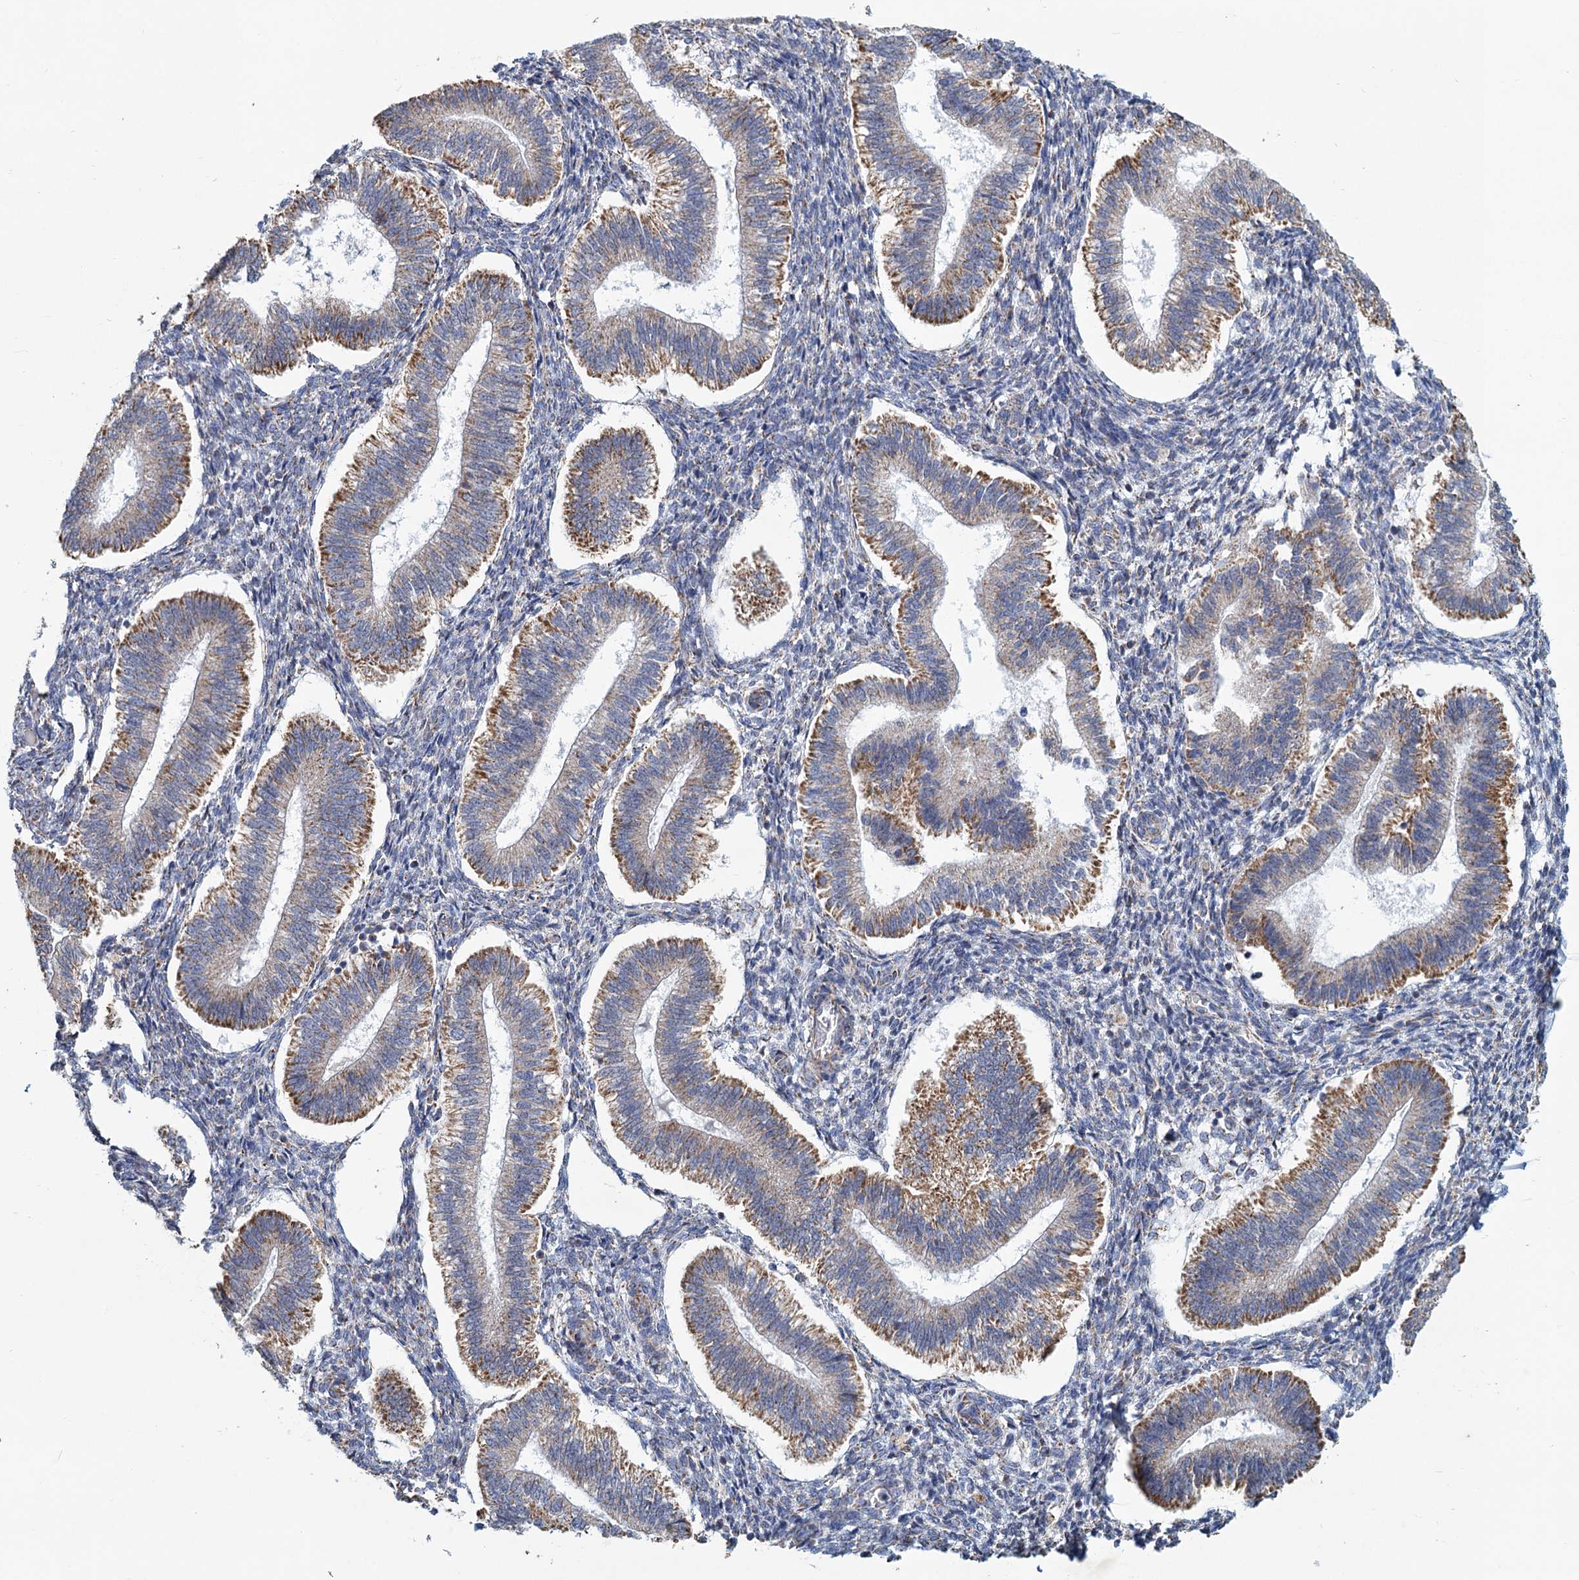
{"staining": {"intensity": "negative", "quantity": "none", "location": "none"}, "tissue": "endometrium", "cell_type": "Cells in endometrial stroma", "image_type": "normal", "snomed": [{"axis": "morphology", "description": "Normal tissue, NOS"}, {"axis": "topography", "description": "Endometrium"}], "caption": "The image displays no staining of cells in endometrial stroma in unremarkable endometrium. (DAB immunohistochemistry (IHC), high magnification).", "gene": "NDUFC2", "patient": {"sex": "female", "age": 25}}